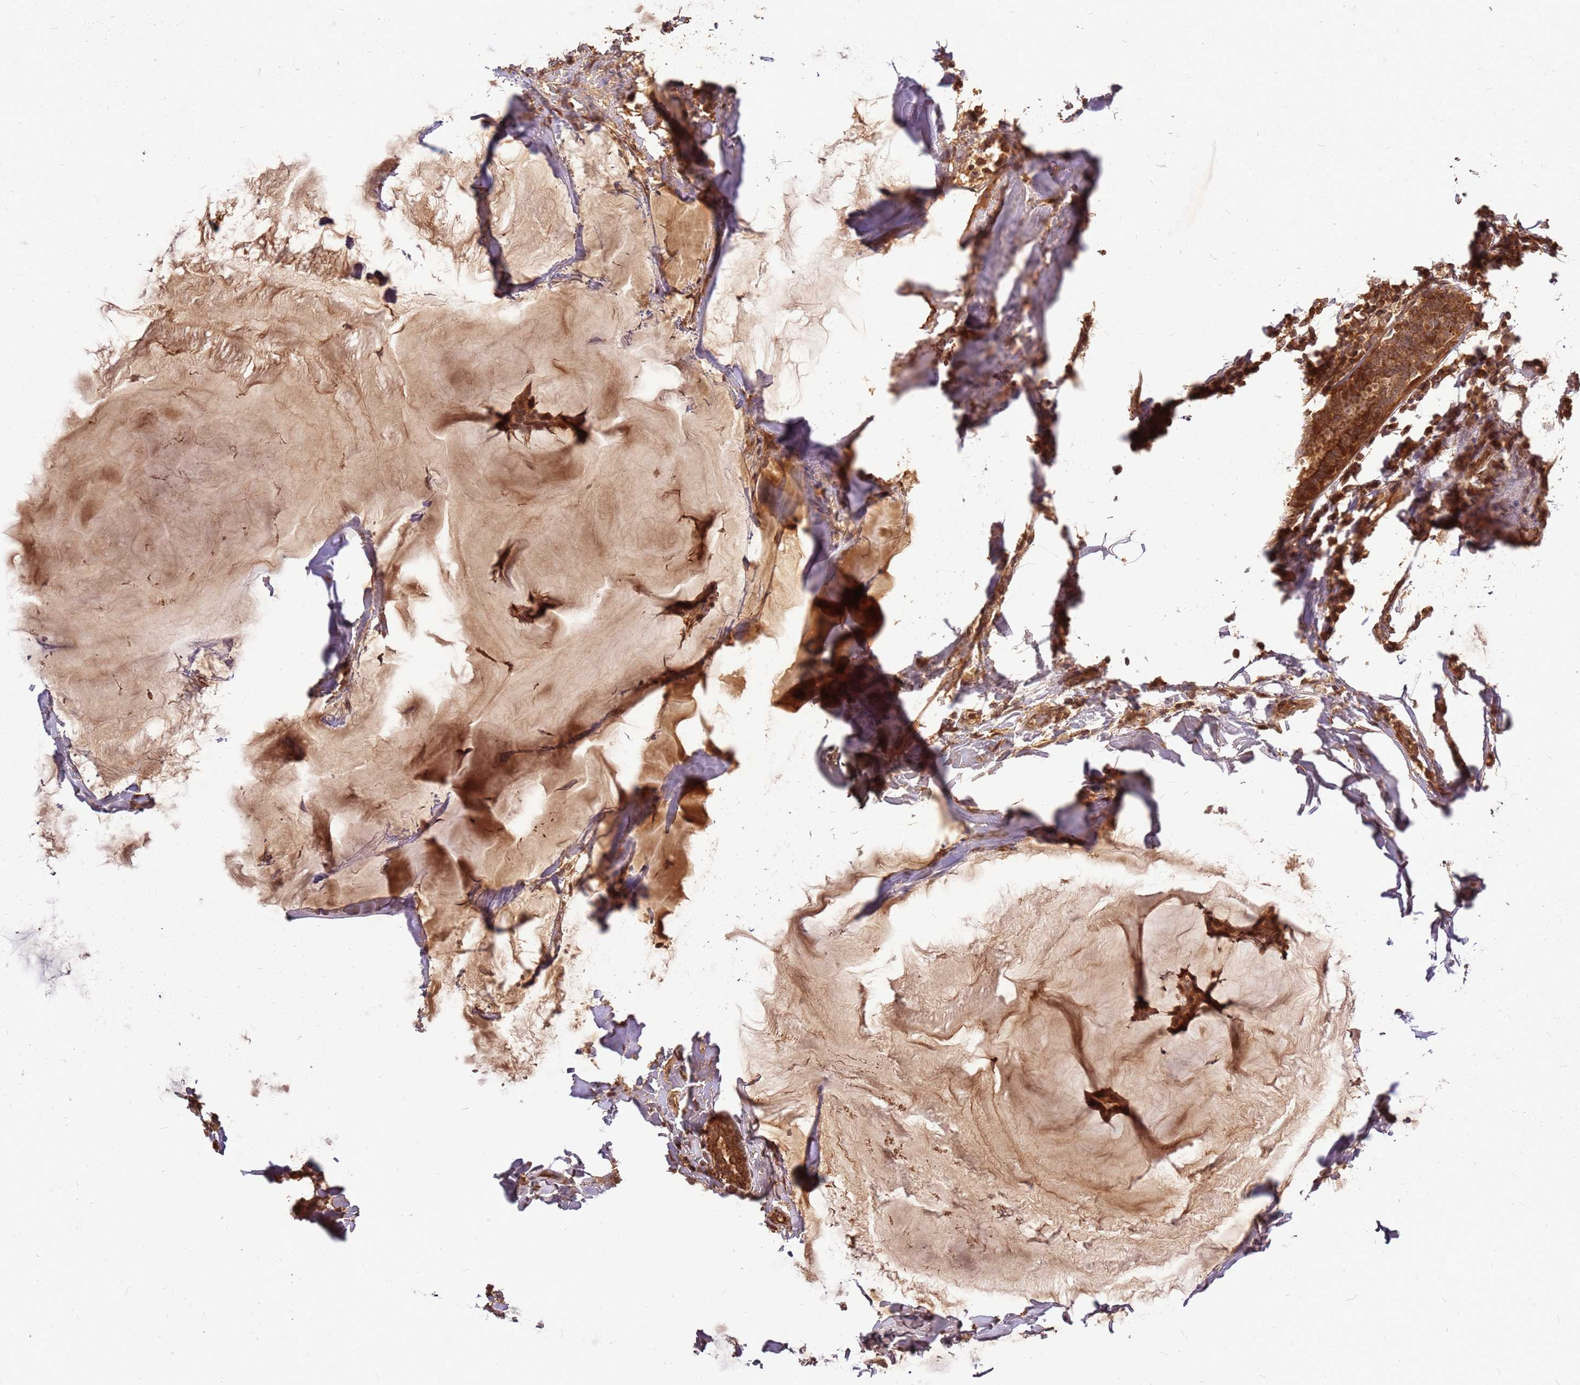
{"staining": {"intensity": "moderate", "quantity": ">75%", "location": "cytoplasmic/membranous,nuclear"}, "tissue": "breast cancer", "cell_type": "Tumor cells", "image_type": "cancer", "snomed": [{"axis": "morphology", "description": "Duct carcinoma"}, {"axis": "topography", "description": "Breast"}], "caption": "A medium amount of moderate cytoplasmic/membranous and nuclear staining is present in about >75% of tumor cells in infiltrating ductal carcinoma (breast) tissue.", "gene": "CCDC159", "patient": {"sex": "female", "age": 93}}